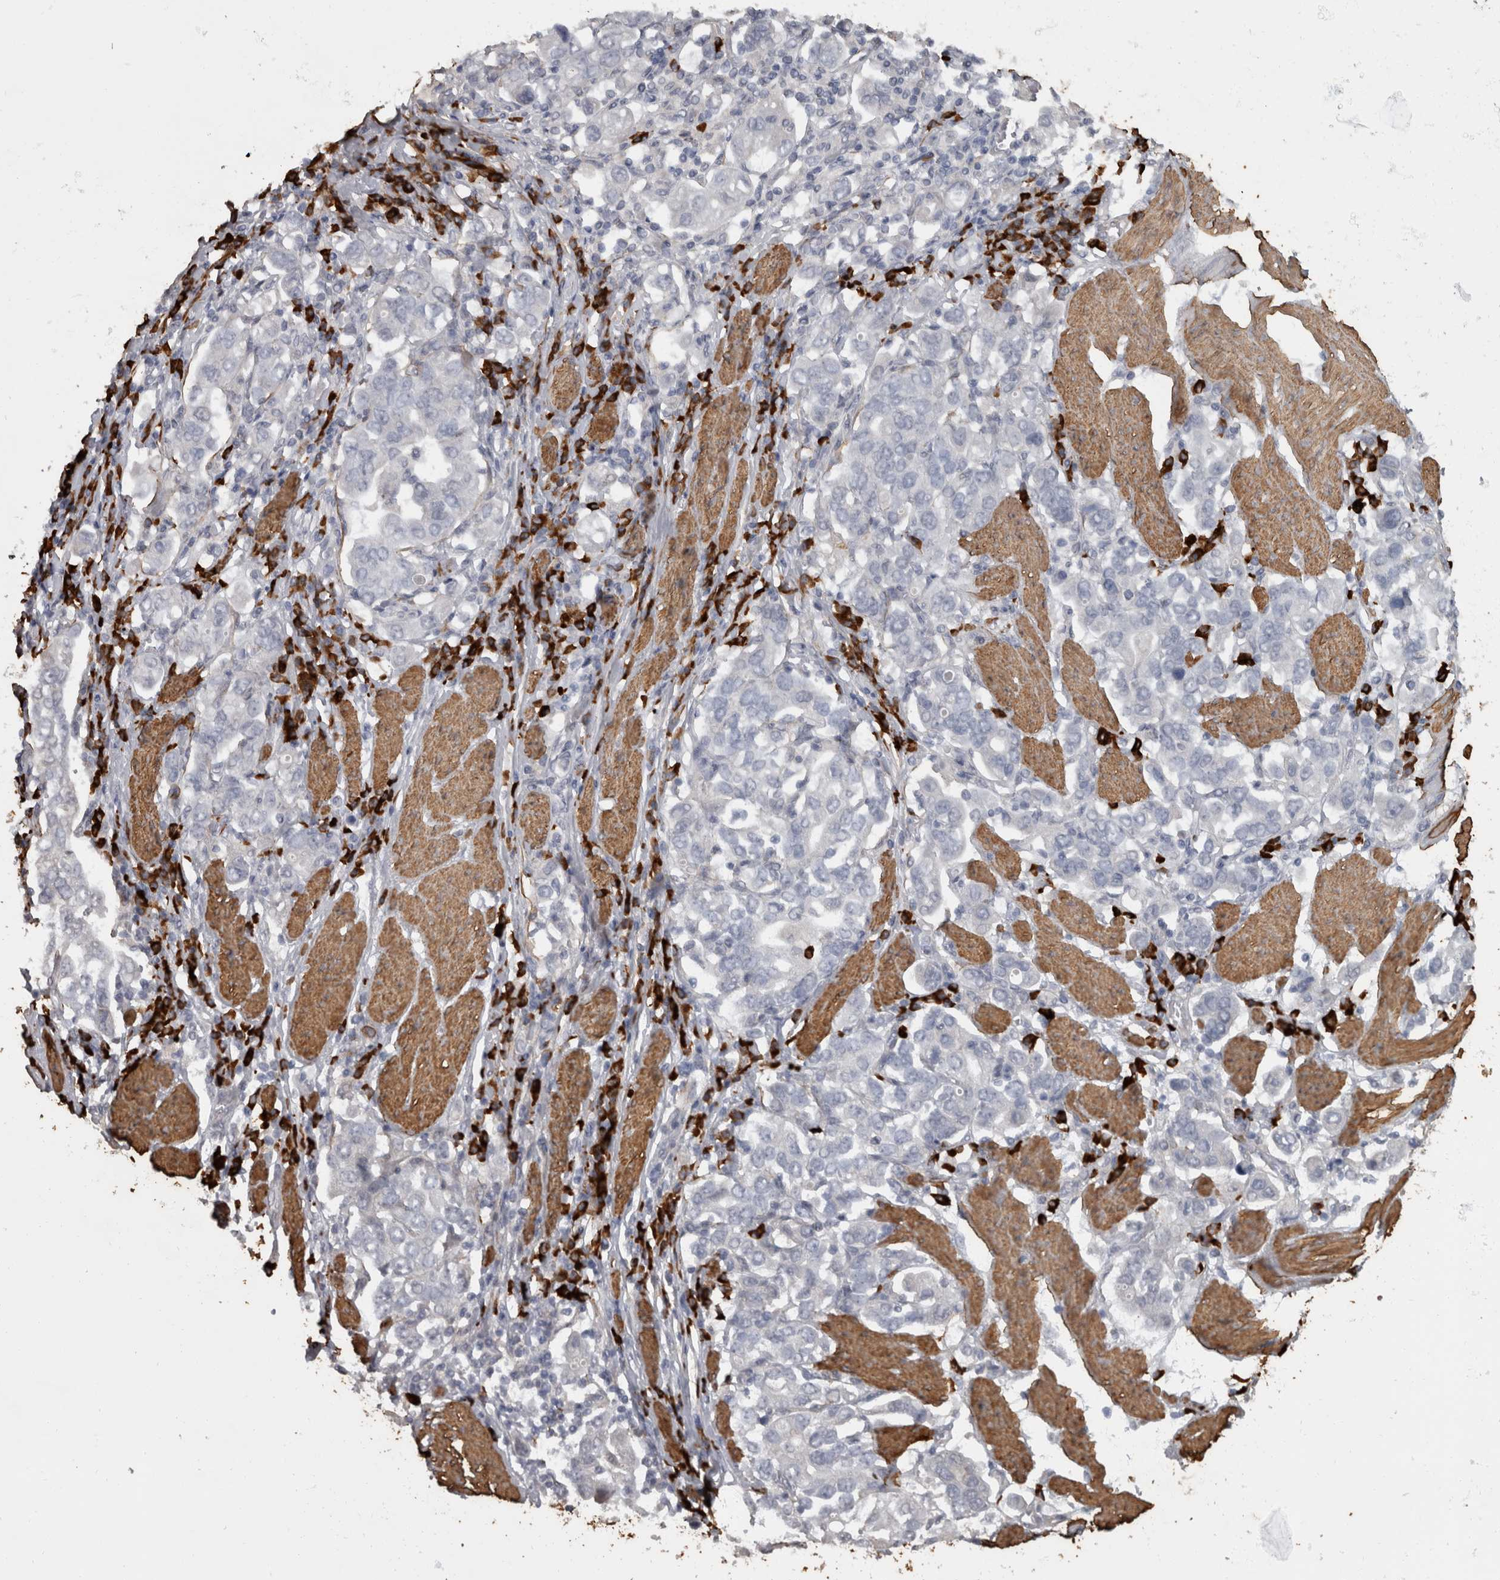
{"staining": {"intensity": "negative", "quantity": "none", "location": "none"}, "tissue": "stomach cancer", "cell_type": "Tumor cells", "image_type": "cancer", "snomed": [{"axis": "morphology", "description": "Adenocarcinoma, NOS"}, {"axis": "topography", "description": "Stomach, upper"}], "caption": "Tumor cells show no significant staining in stomach adenocarcinoma.", "gene": "MASTL", "patient": {"sex": "male", "age": 62}}